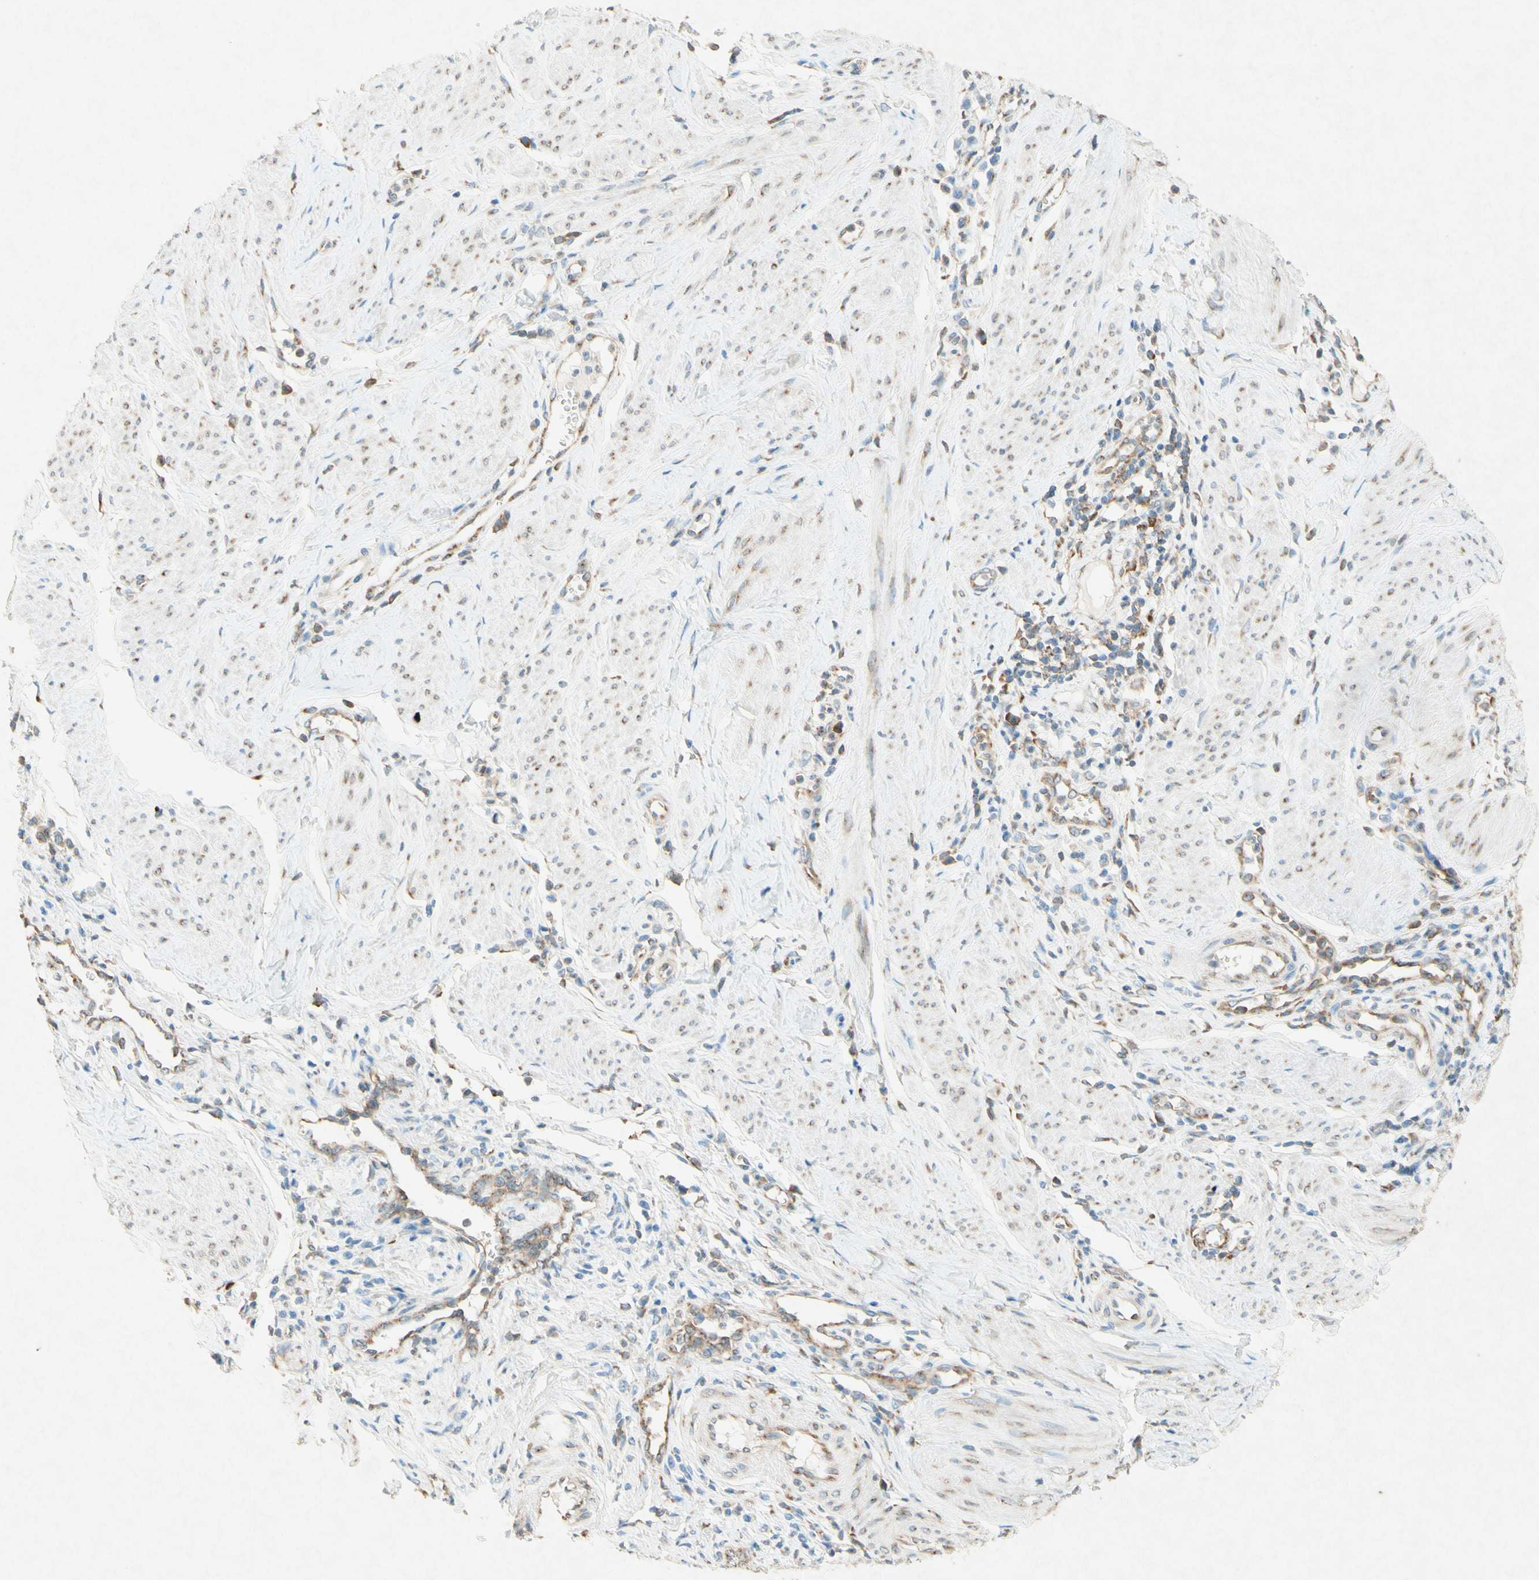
{"staining": {"intensity": "moderate", "quantity": "25%-75%", "location": "cytoplasmic/membranous"}, "tissue": "cervical cancer", "cell_type": "Tumor cells", "image_type": "cancer", "snomed": [{"axis": "morphology", "description": "Normal tissue, NOS"}, {"axis": "morphology", "description": "Squamous cell carcinoma, NOS"}, {"axis": "topography", "description": "Cervix"}], "caption": "Squamous cell carcinoma (cervical) stained with immunohistochemistry (IHC) demonstrates moderate cytoplasmic/membranous positivity in about 25%-75% of tumor cells.", "gene": "PABPC1", "patient": {"sex": "female", "age": 35}}